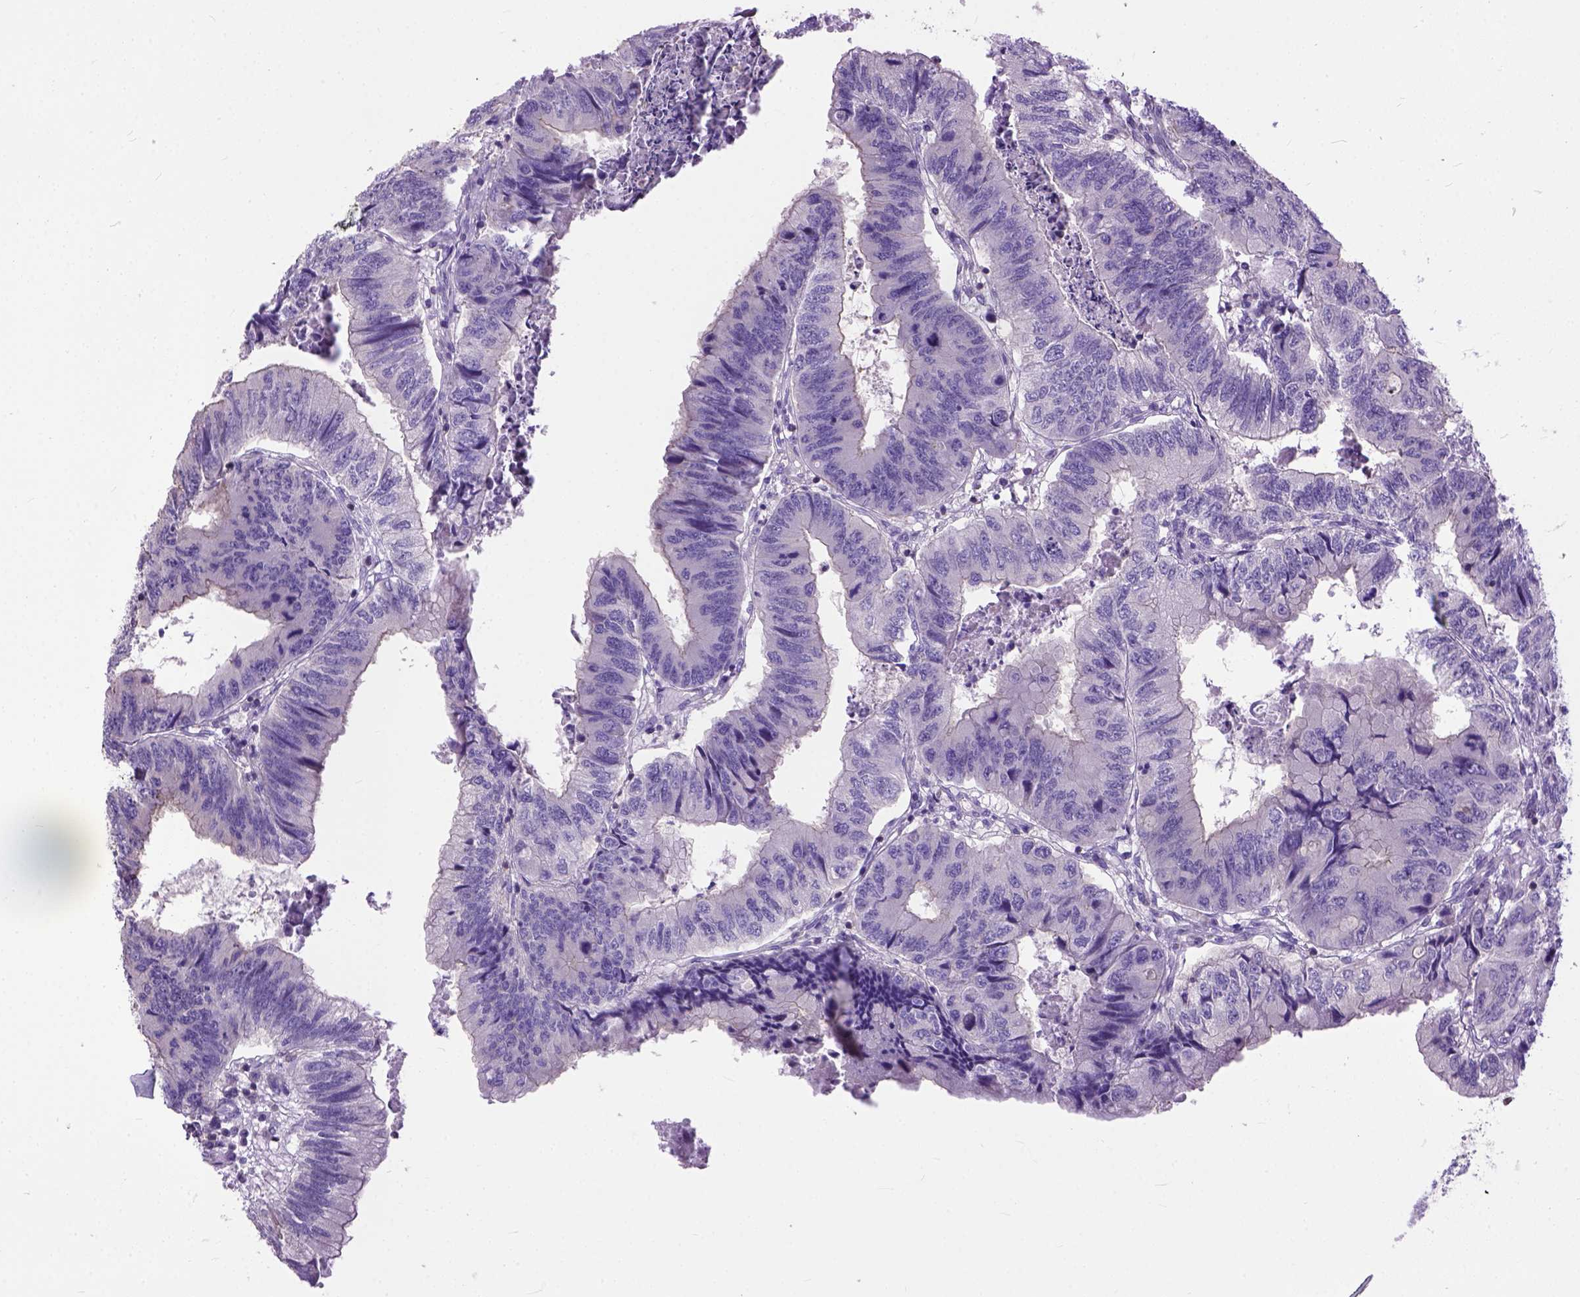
{"staining": {"intensity": "negative", "quantity": "none", "location": "none"}, "tissue": "colorectal cancer", "cell_type": "Tumor cells", "image_type": "cancer", "snomed": [{"axis": "morphology", "description": "Adenocarcinoma, NOS"}, {"axis": "topography", "description": "Colon"}], "caption": "A micrograph of colorectal cancer stained for a protein exhibits no brown staining in tumor cells.", "gene": "BANF2", "patient": {"sex": "male", "age": 53}}